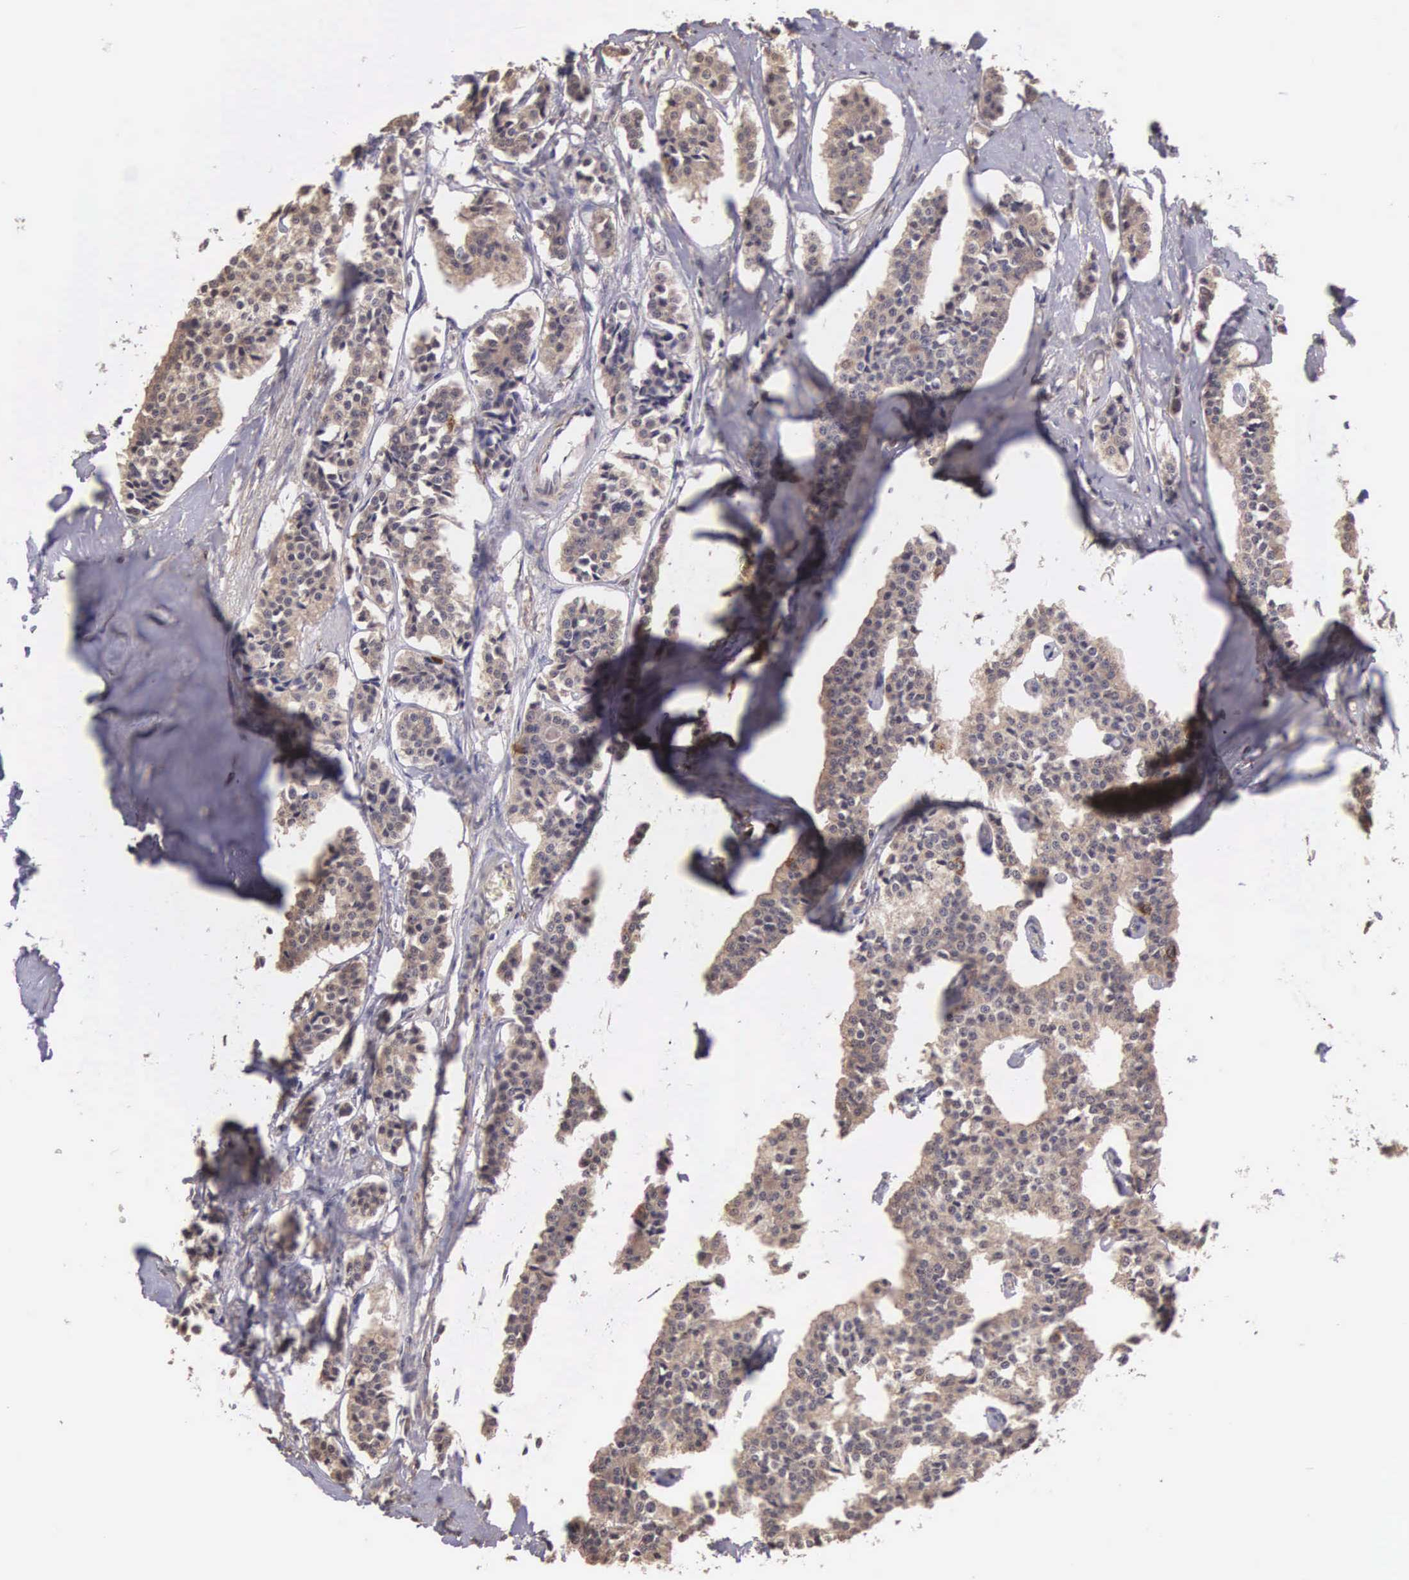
{"staining": {"intensity": "moderate", "quantity": ">75%", "location": "cytoplasmic/membranous"}, "tissue": "carcinoid", "cell_type": "Tumor cells", "image_type": "cancer", "snomed": [{"axis": "morphology", "description": "Carcinoid, malignant, NOS"}, {"axis": "topography", "description": "Small intestine"}], "caption": "Carcinoid (malignant) tissue shows moderate cytoplasmic/membranous expression in about >75% of tumor cells", "gene": "CDC45", "patient": {"sex": "male", "age": 63}}